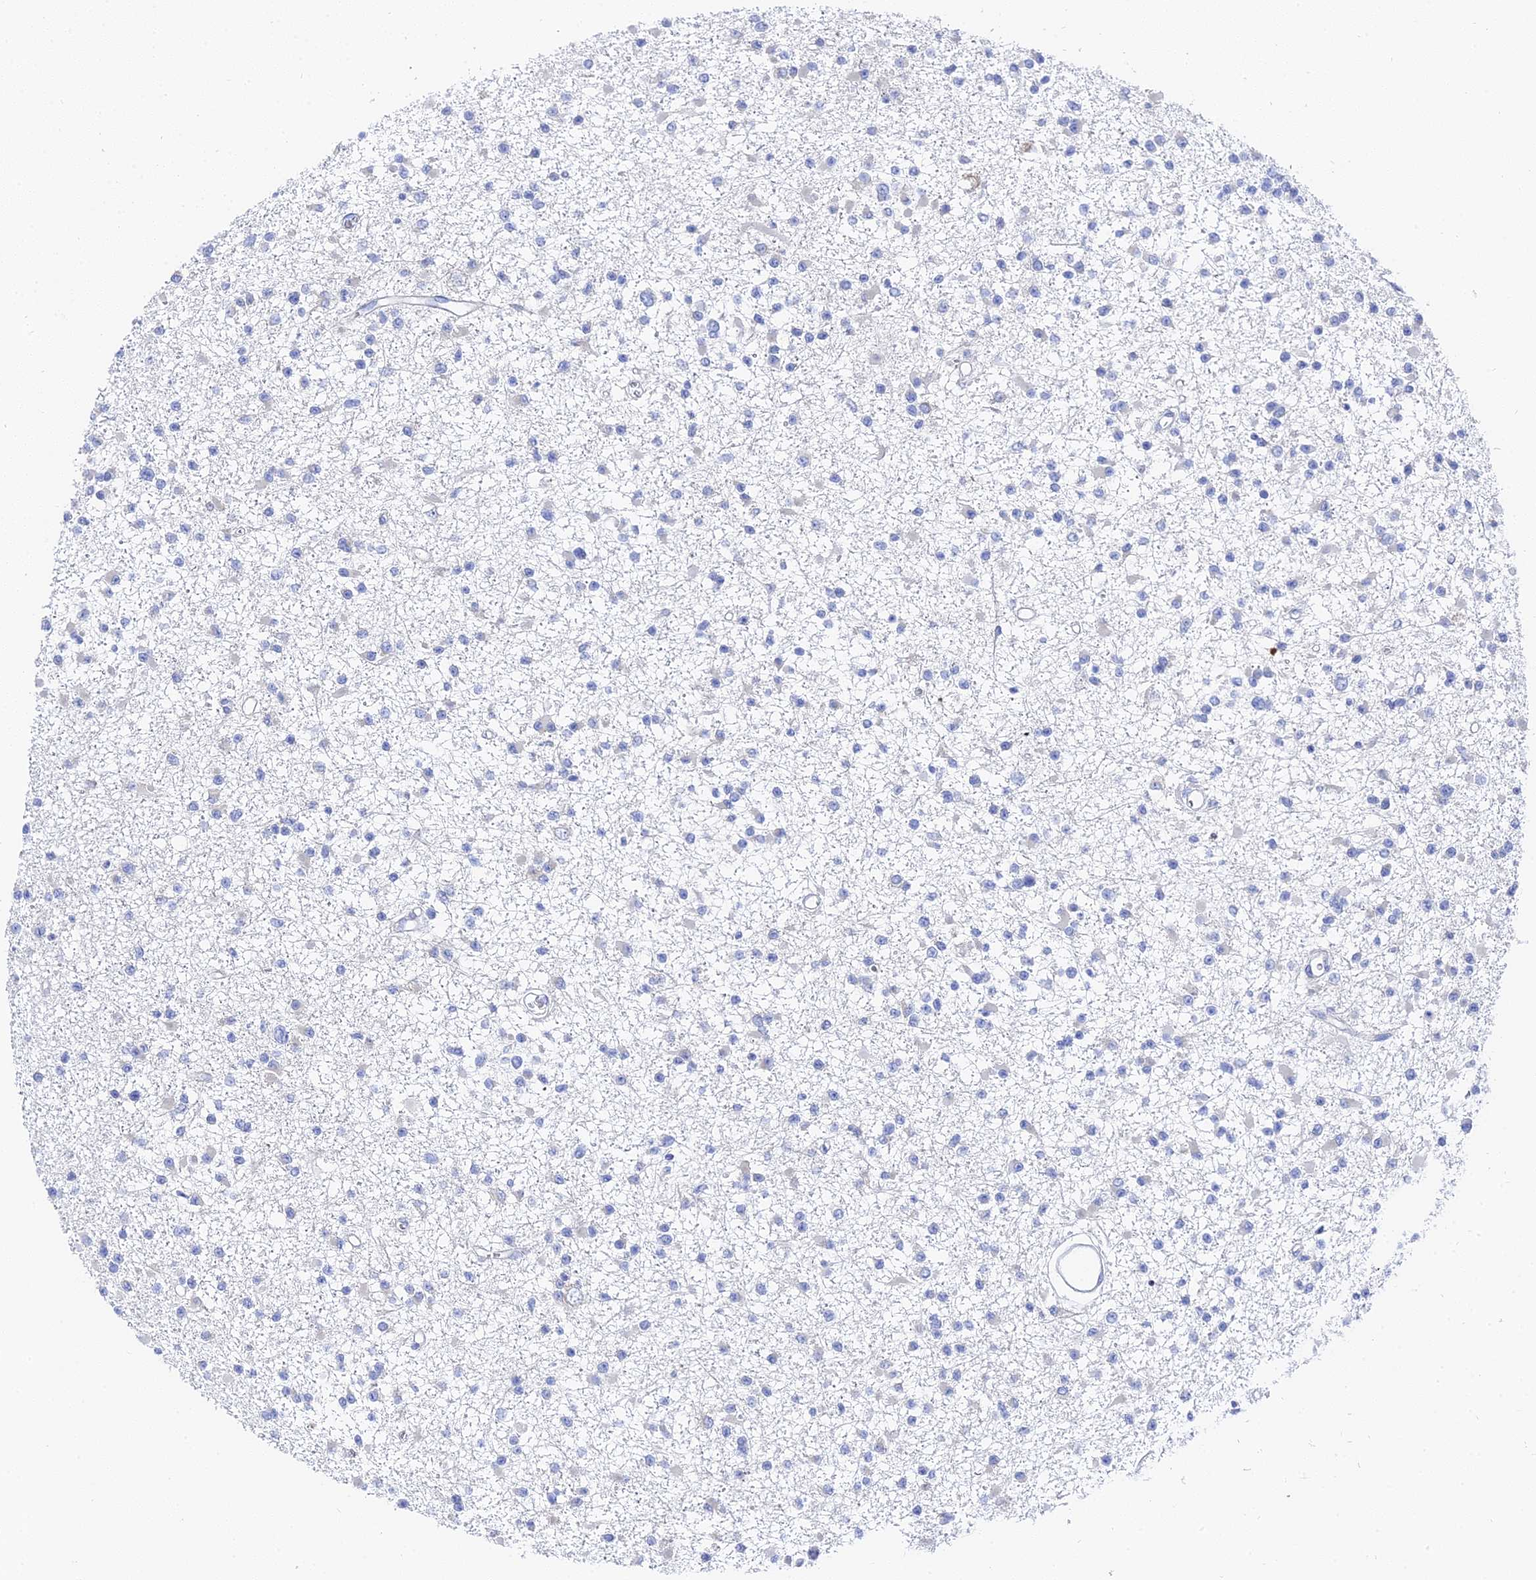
{"staining": {"intensity": "negative", "quantity": "none", "location": "none"}, "tissue": "glioma", "cell_type": "Tumor cells", "image_type": "cancer", "snomed": [{"axis": "morphology", "description": "Glioma, malignant, Low grade"}, {"axis": "topography", "description": "Brain"}], "caption": "Glioma was stained to show a protein in brown. There is no significant positivity in tumor cells.", "gene": "PTTG1", "patient": {"sex": "female", "age": 22}}